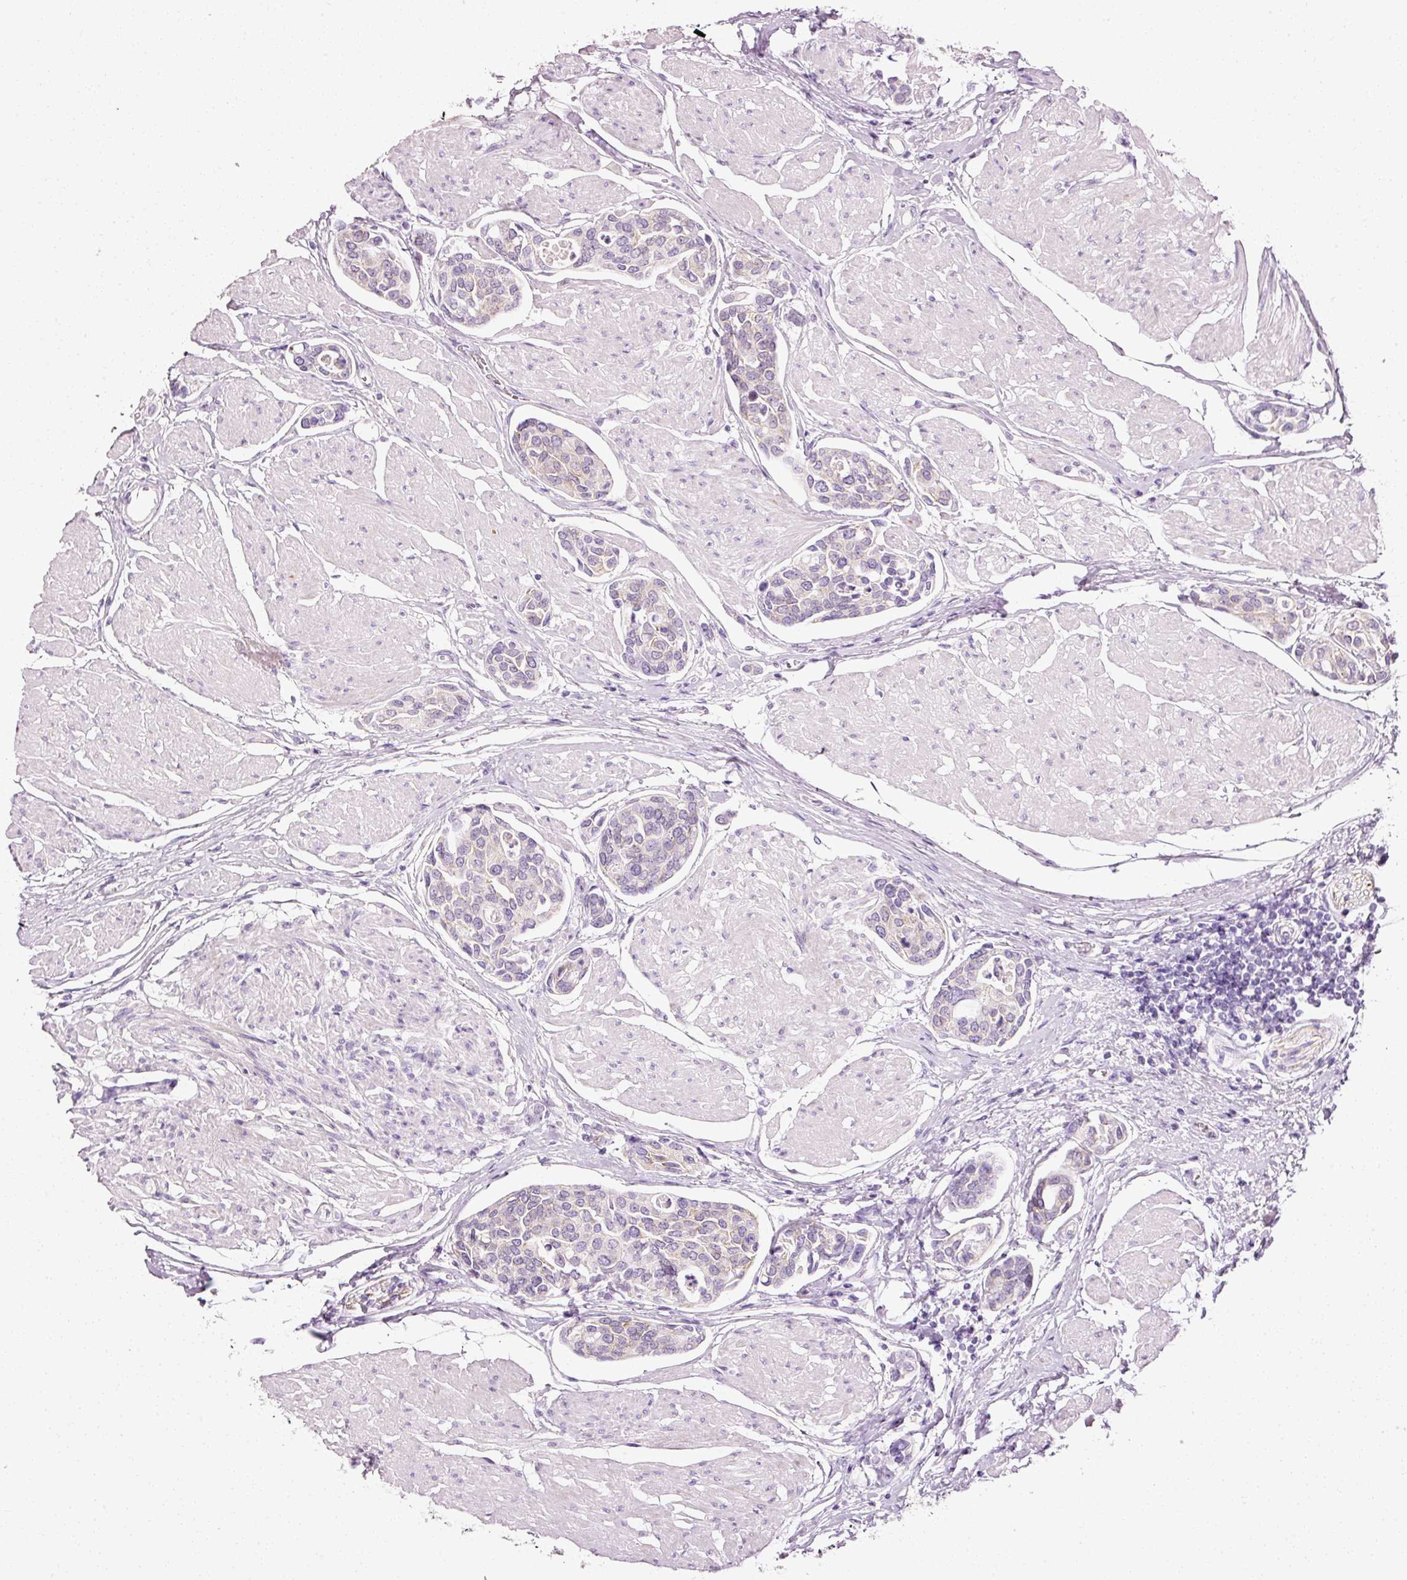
{"staining": {"intensity": "negative", "quantity": "none", "location": "none"}, "tissue": "urothelial cancer", "cell_type": "Tumor cells", "image_type": "cancer", "snomed": [{"axis": "morphology", "description": "Urothelial carcinoma, High grade"}, {"axis": "topography", "description": "Urinary bladder"}], "caption": "IHC micrograph of human urothelial cancer stained for a protein (brown), which displays no positivity in tumor cells.", "gene": "ANKRD20A1", "patient": {"sex": "male", "age": 78}}